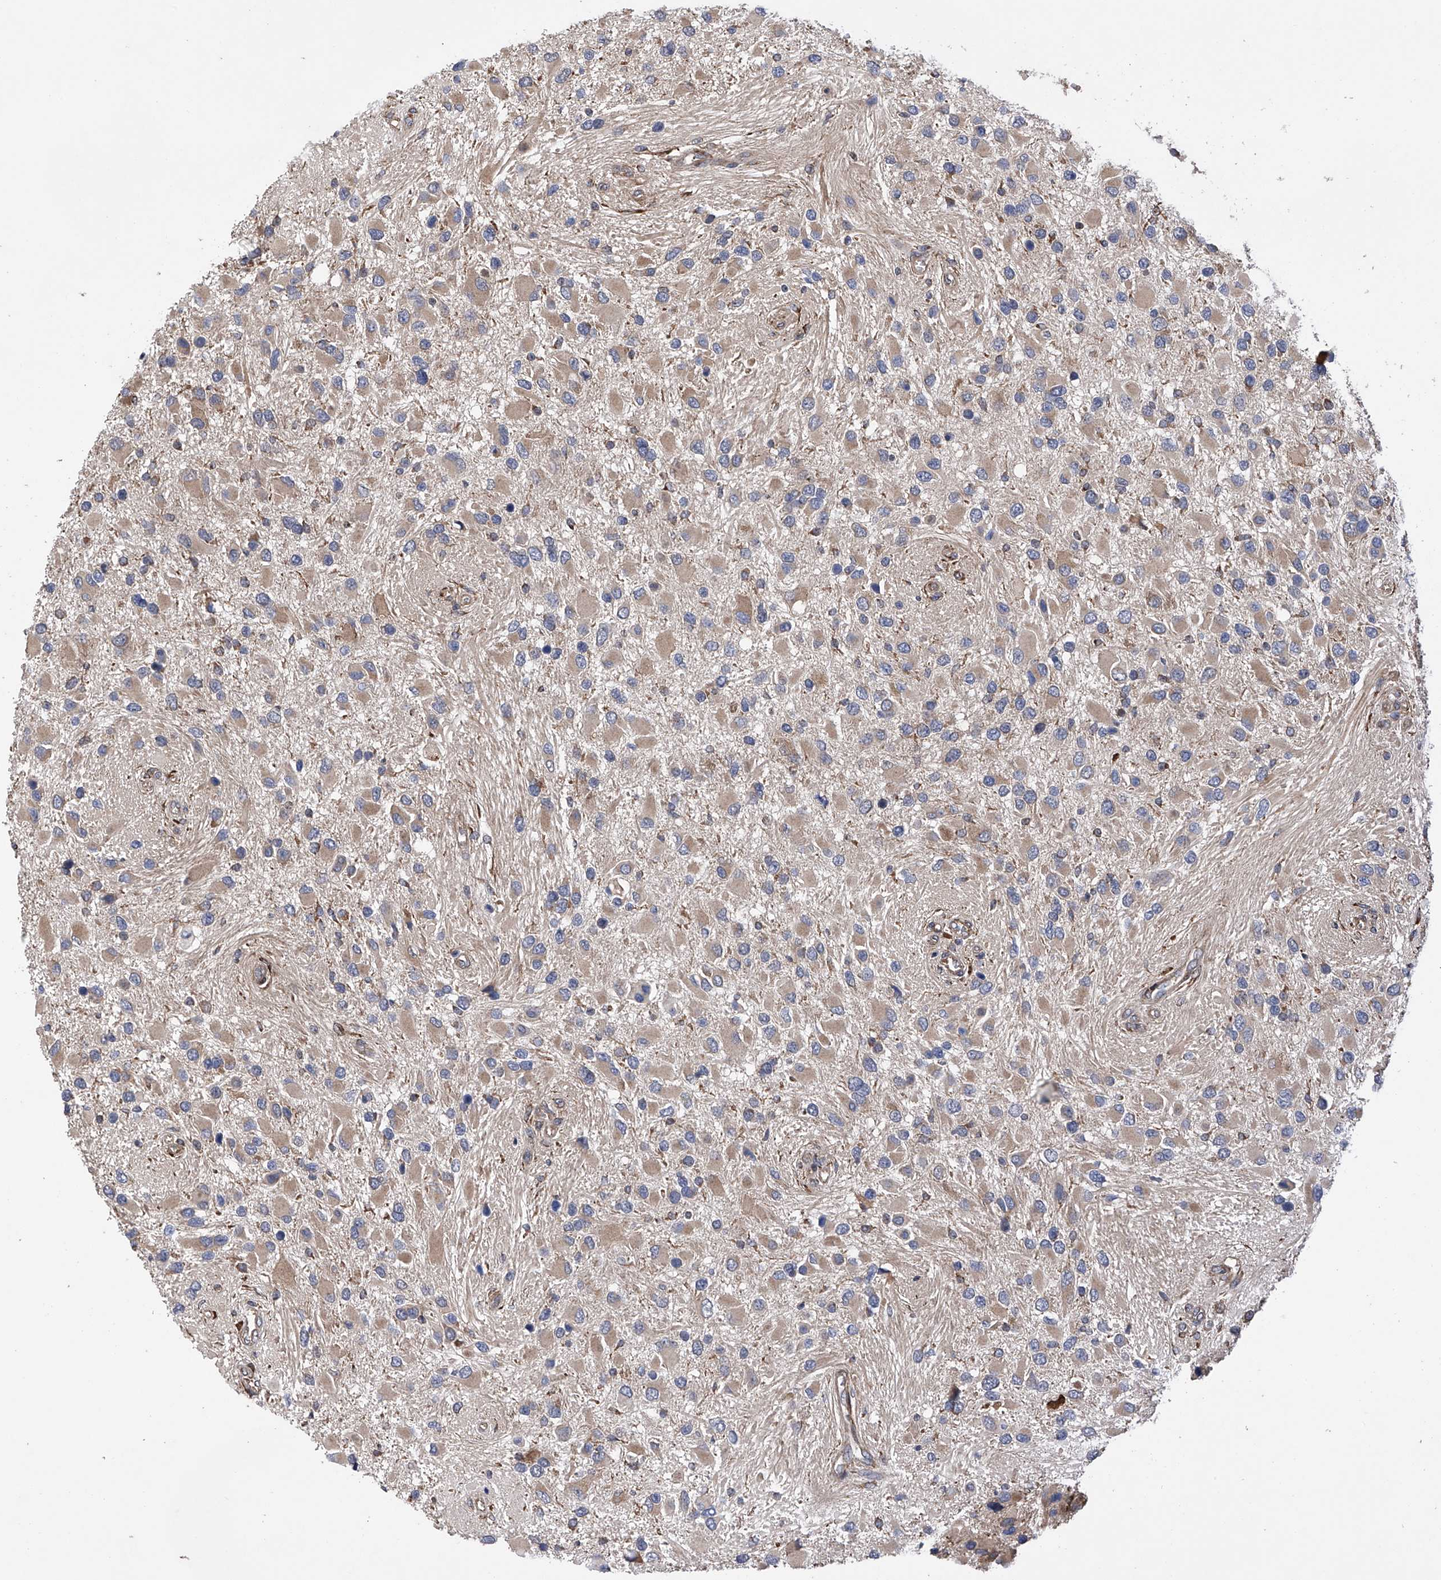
{"staining": {"intensity": "weak", "quantity": "25%-75%", "location": "cytoplasmic/membranous"}, "tissue": "glioma", "cell_type": "Tumor cells", "image_type": "cancer", "snomed": [{"axis": "morphology", "description": "Glioma, malignant, High grade"}, {"axis": "topography", "description": "Brain"}], "caption": "An immunohistochemistry (IHC) micrograph of neoplastic tissue is shown. Protein staining in brown labels weak cytoplasmic/membranous positivity in glioma within tumor cells.", "gene": "DNAH8", "patient": {"sex": "male", "age": 53}}